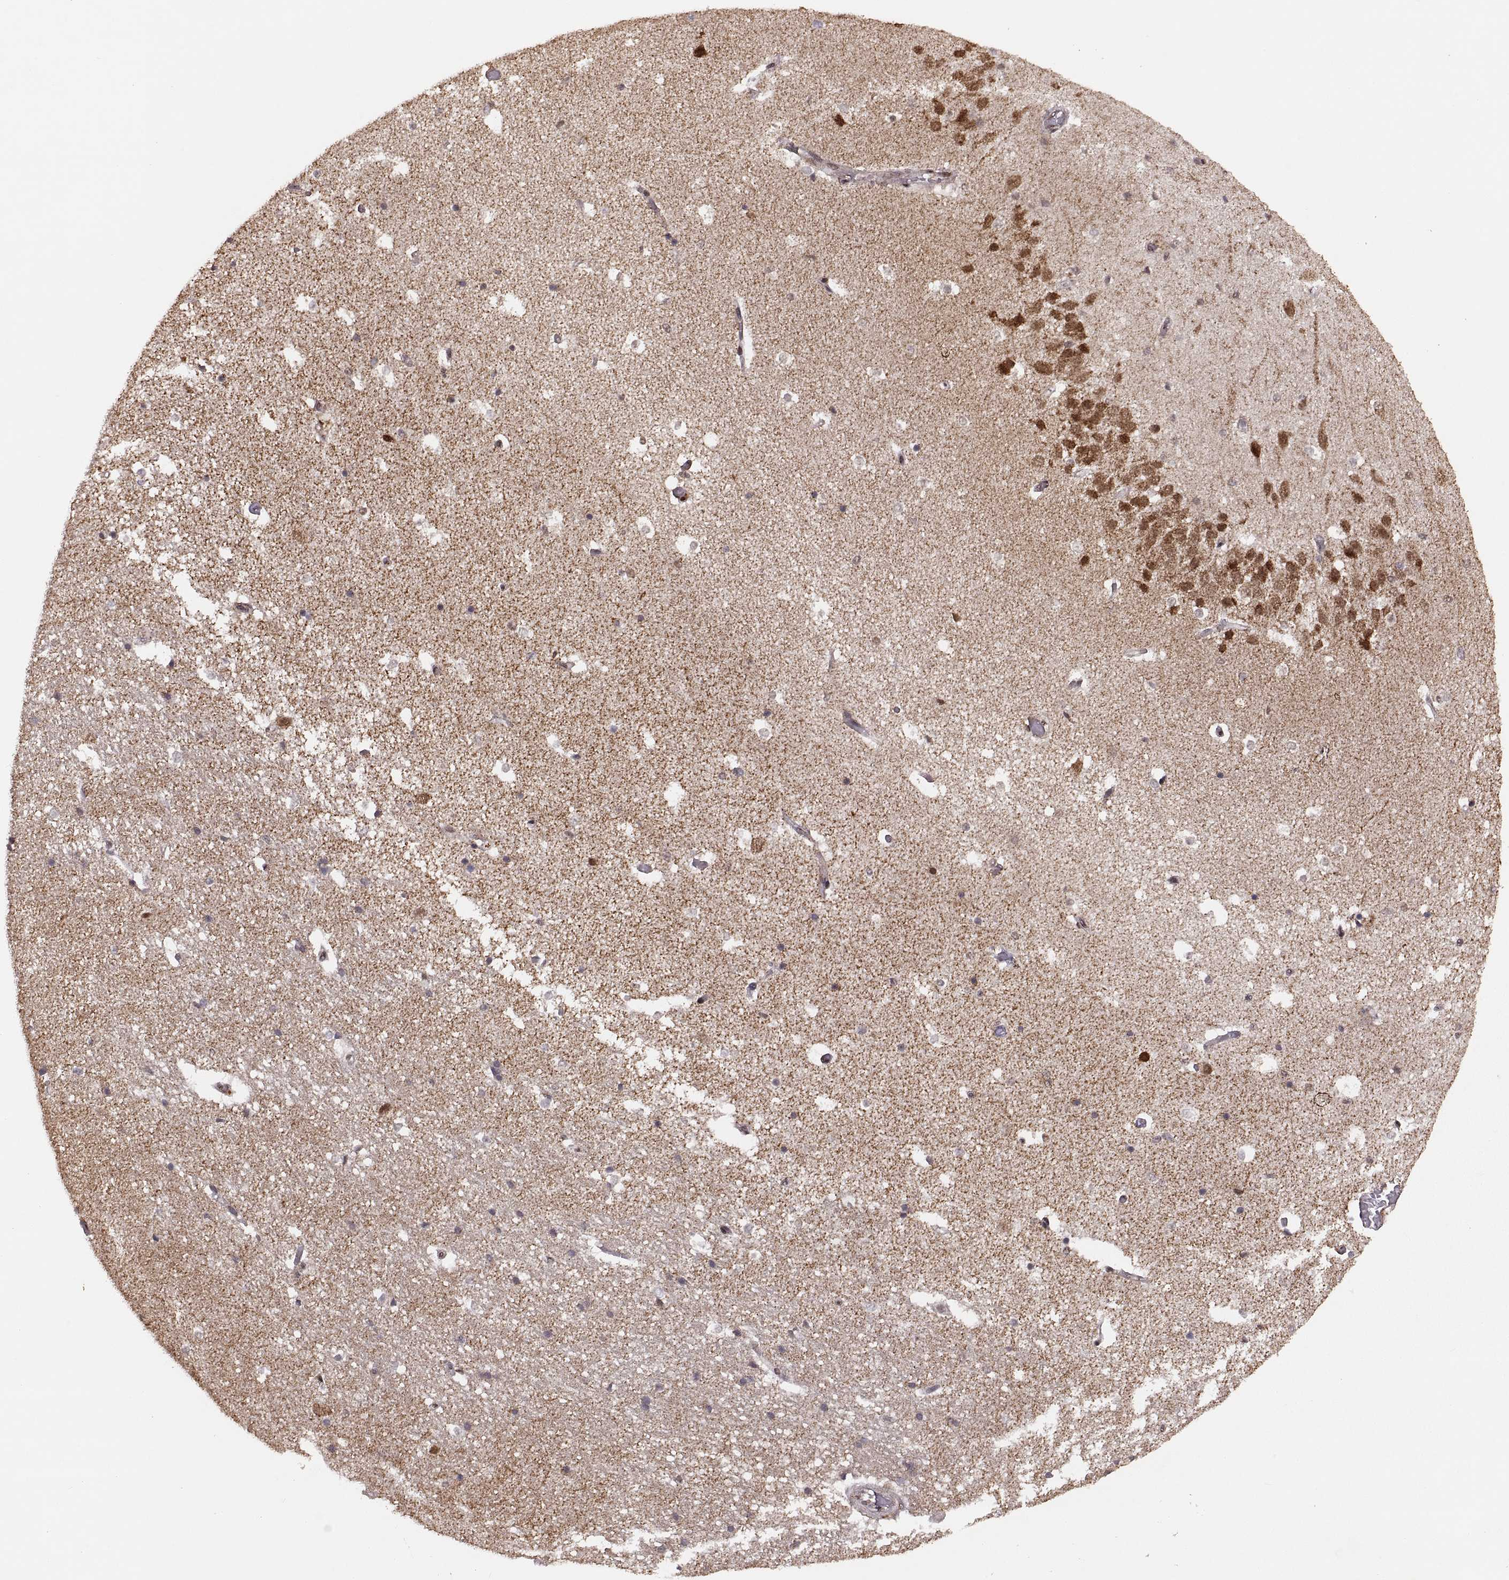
{"staining": {"intensity": "strong", "quantity": "<25%", "location": "nuclear"}, "tissue": "hippocampus", "cell_type": "Glial cells", "image_type": "normal", "snomed": [{"axis": "morphology", "description": "Normal tissue, NOS"}, {"axis": "topography", "description": "Hippocampus"}], "caption": "An immunohistochemistry (IHC) micrograph of unremarkable tissue is shown. Protein staining in brown highlights strong nuclear positivity in hippocampus within glial cells.", "gene": "RFT1", "patient": {"sex": "male", "age": 44}}